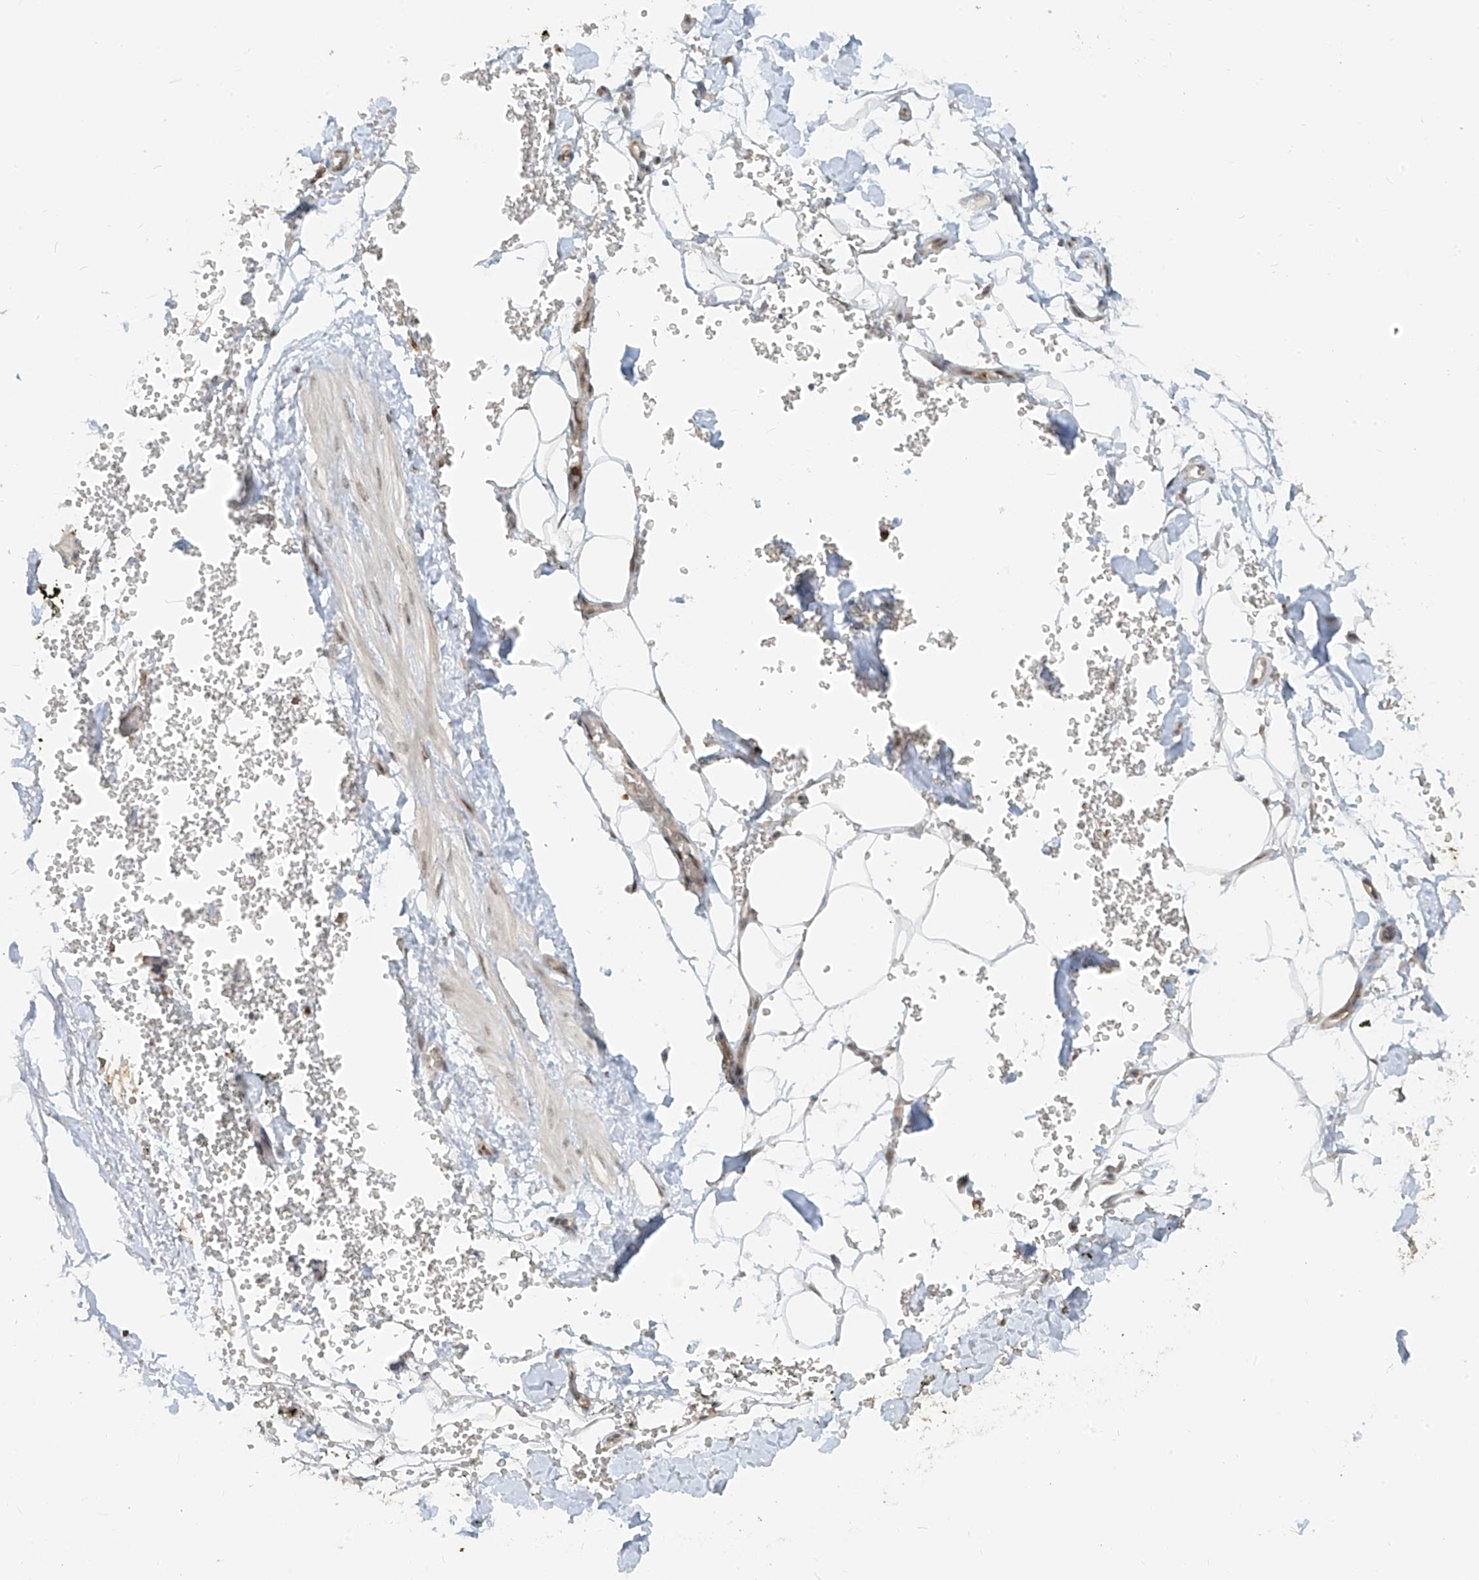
{"staining": {"intensity": "weak", "quantity": "25%-75%", "location": "nuclear"}, "tissue": "adipose tissue", "cell_type": "Adipocytes", "image_type": "normal", "snomed": [{"axis": "morphology", "description": "Normal tissue, NOS"}, {"axis": "morphology", "description": "Adenocarcinoma, NOS"}, {"axis": "topography", "description": "Pancreas"}, {"axis": "topography", "description": "Peripheral nerve tissue"}], "caption": "A photomicrograph showing weak nuclear staining in about 25%-75% of adipocytes in normal adipose tissue, as visualized by brown immunohistochemical staining.", "gene": "MCM9", "patient": {"sex": "male", "age": 59}}